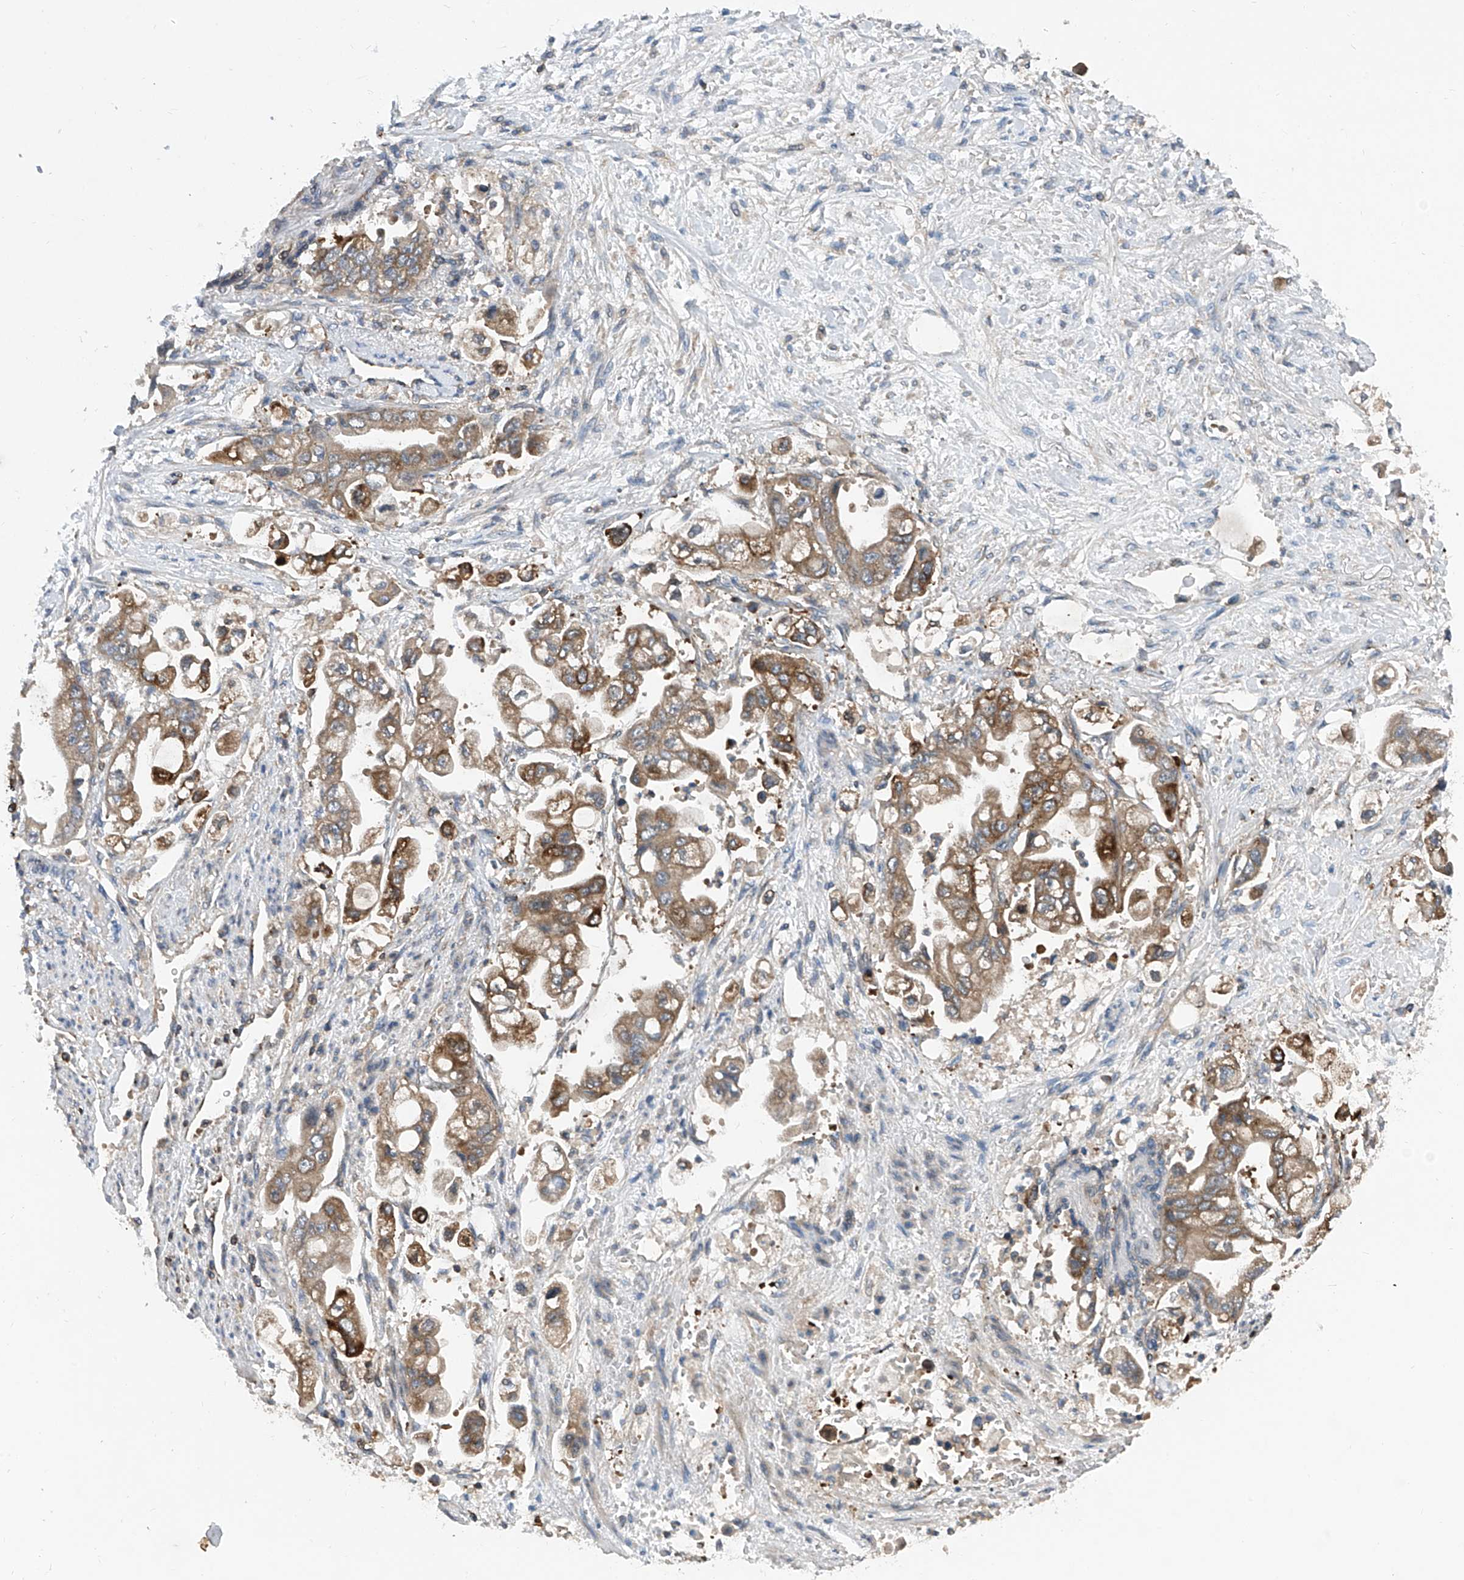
{"staining": {"intensity": "moderate", "quantity": ">75%", "location": "cytoplasmic/membranous"}, "tissue": "stomach cancer", "cell_type": "Tumor cells", "image_type": "cancer", "snomed": [{"axis": "morphology", "description": "Adenocarcinoma, NOS"}, {"axis": "topography", "description": "Stomach"}], "caption": "Stomach cancer tissue exhibits moderate cytoplasmic/membranous staining in about >75% of tumor cells", "gene": "TRIM38", "patient": {"sex": "male", "age": 62}}